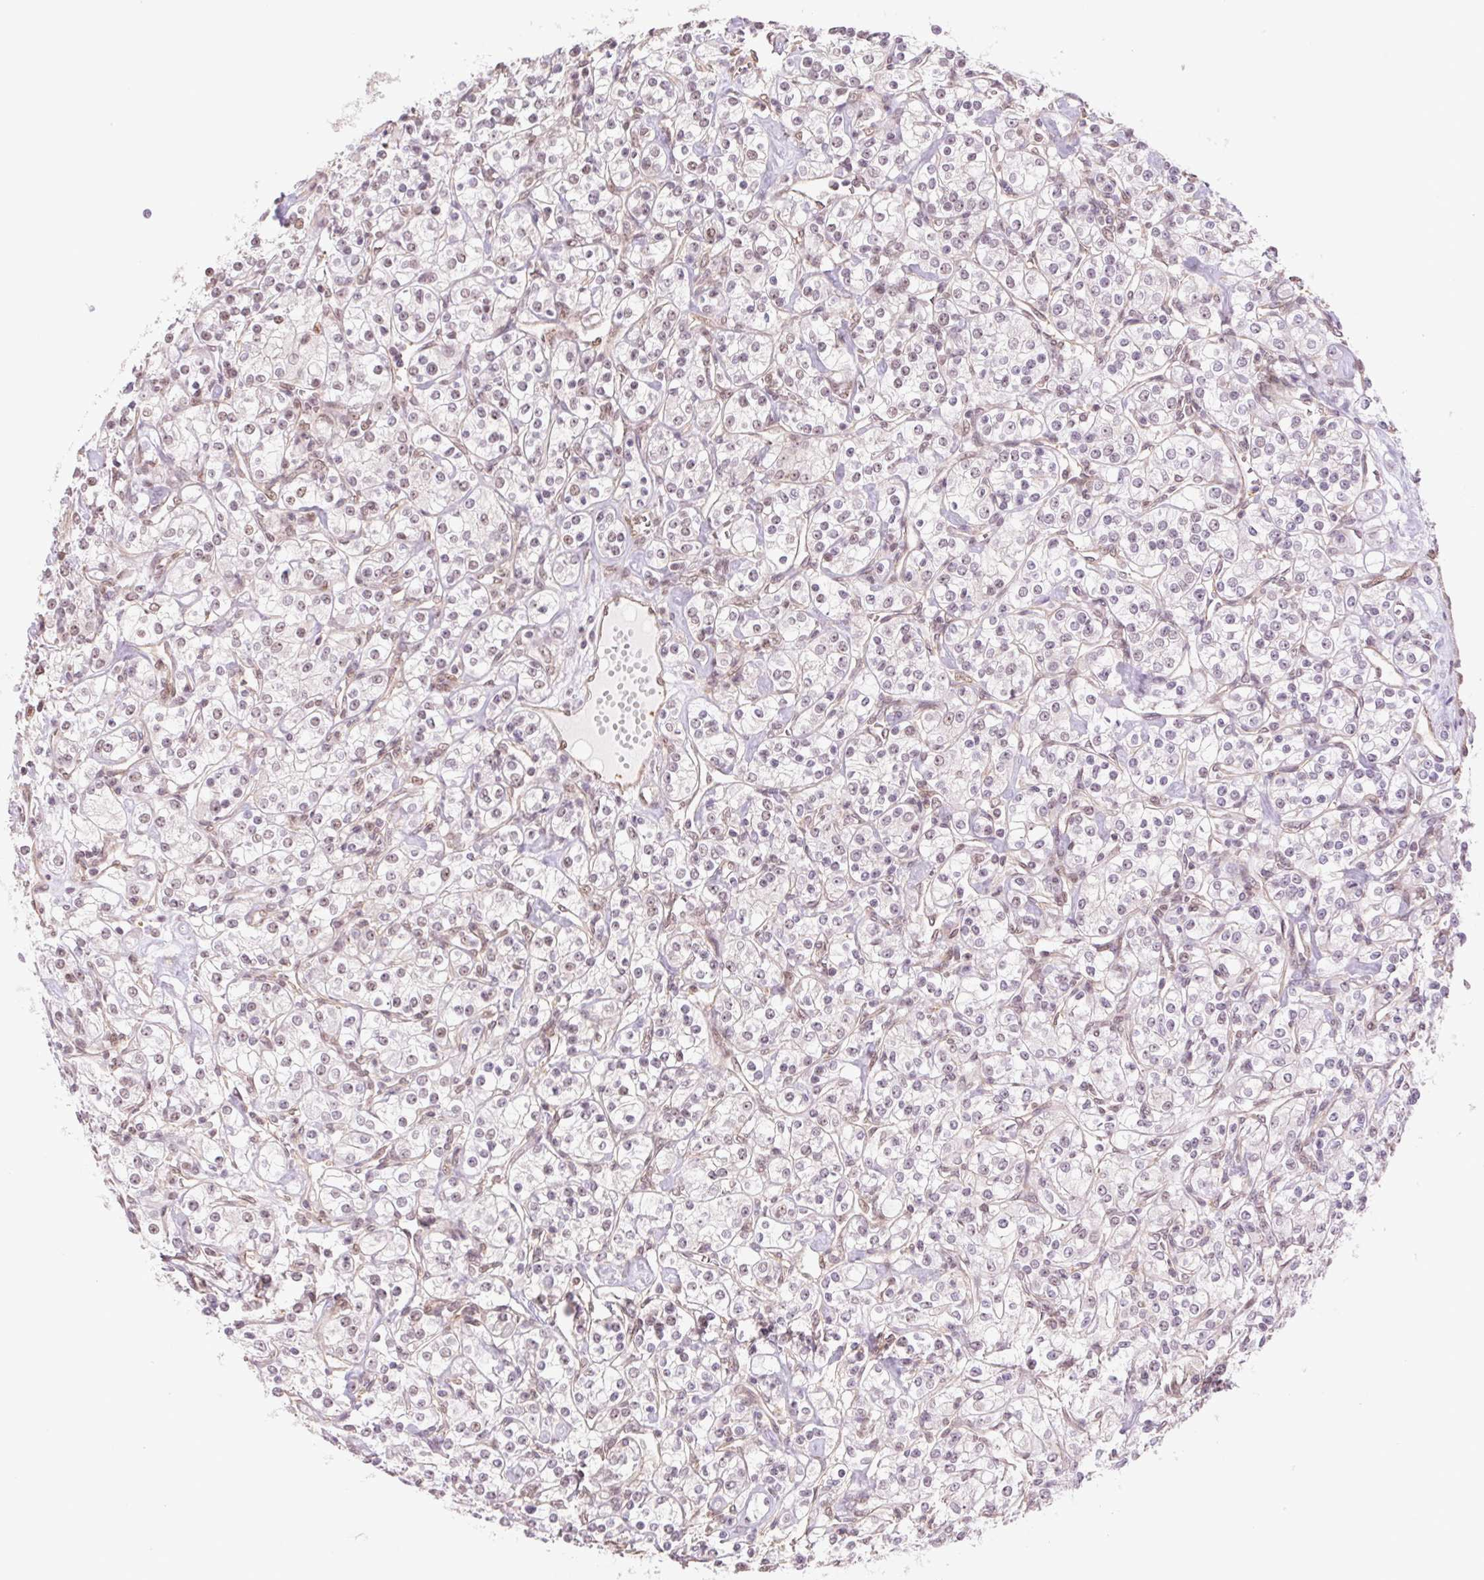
{"staining": {"intensity": "weak", "quantity": "<25%", "location": "nuclear"}, "tissue": "renal cancer", "cell_type": "Tumor cells", "image_type": "cancer", "snomed": [{"axis": "morphology", "description": "Adenocarcinoma, NOS"}, {"axis": "topography", "description": "Kidney"}], "caption": "Human renal cancer (adenocarcinoma) stained for a protein using immunohistochemistry (IHC) displays no positivity in tumor cells.", "gene": "CWC25", "patient": {"sex": "male", "age": 77}}